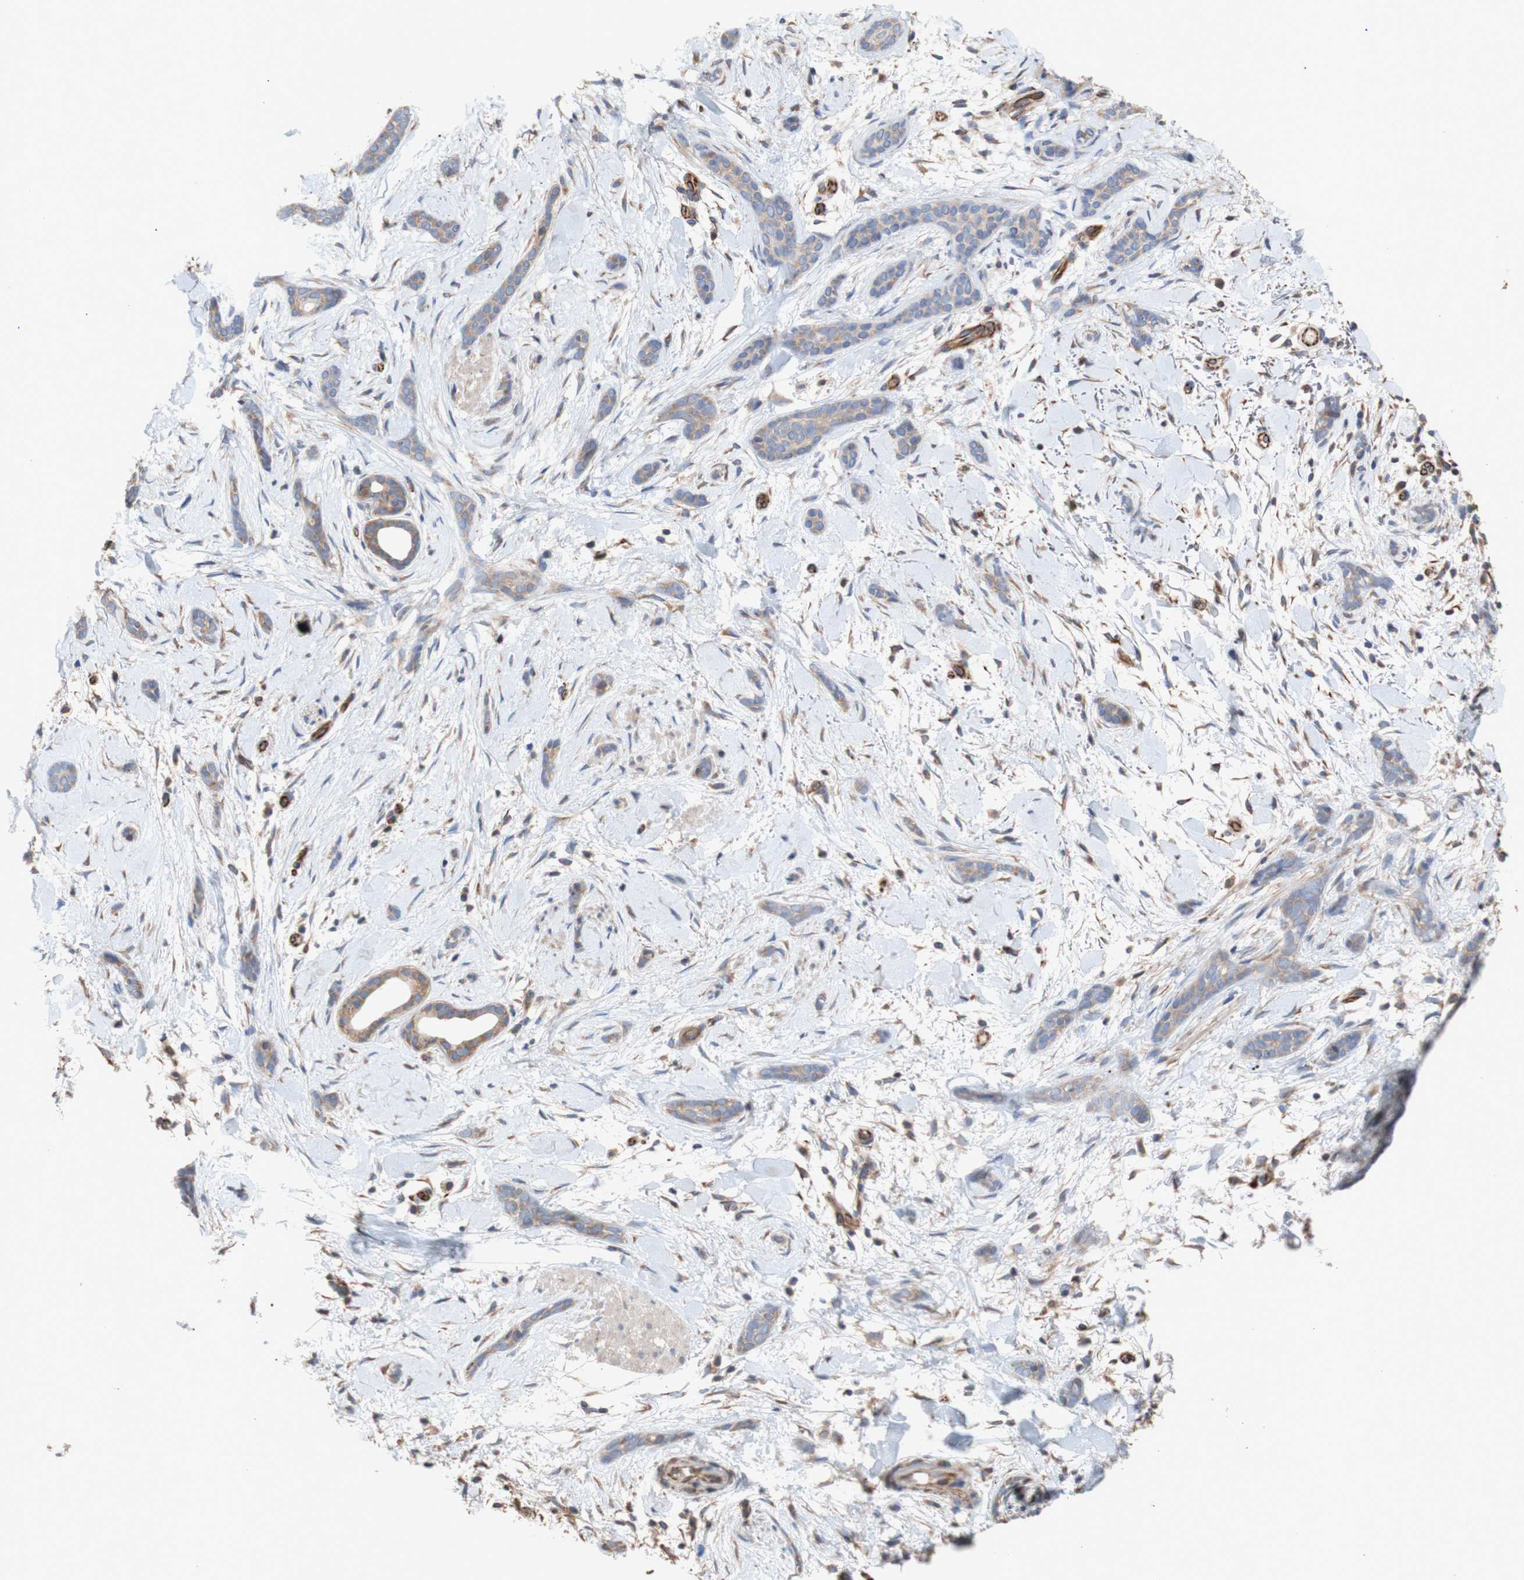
{"staining": {"intensity": "weak", "quantity": ">75%", "location": "cytoplasmic/membranous"}, "tissue": "skin cancer", "cell_type": "Tumor cells", "image_type": "cancer", "snomed": [{"axis": "morphology", "description": "Basal cell carcinoma"}, {"axis": "morphology", "description": "Adnexal tumor, benign"}, {"axis": "topography", "description": "Skin"}], "caption": "This is an image of IHC staining of benign adnexal tumor (skin), which shows weak expression in the cytoplasmic/membranous of tumor cells.", "gene": "EIF2S3", "patient": {"sex": "female", "age": 42}}